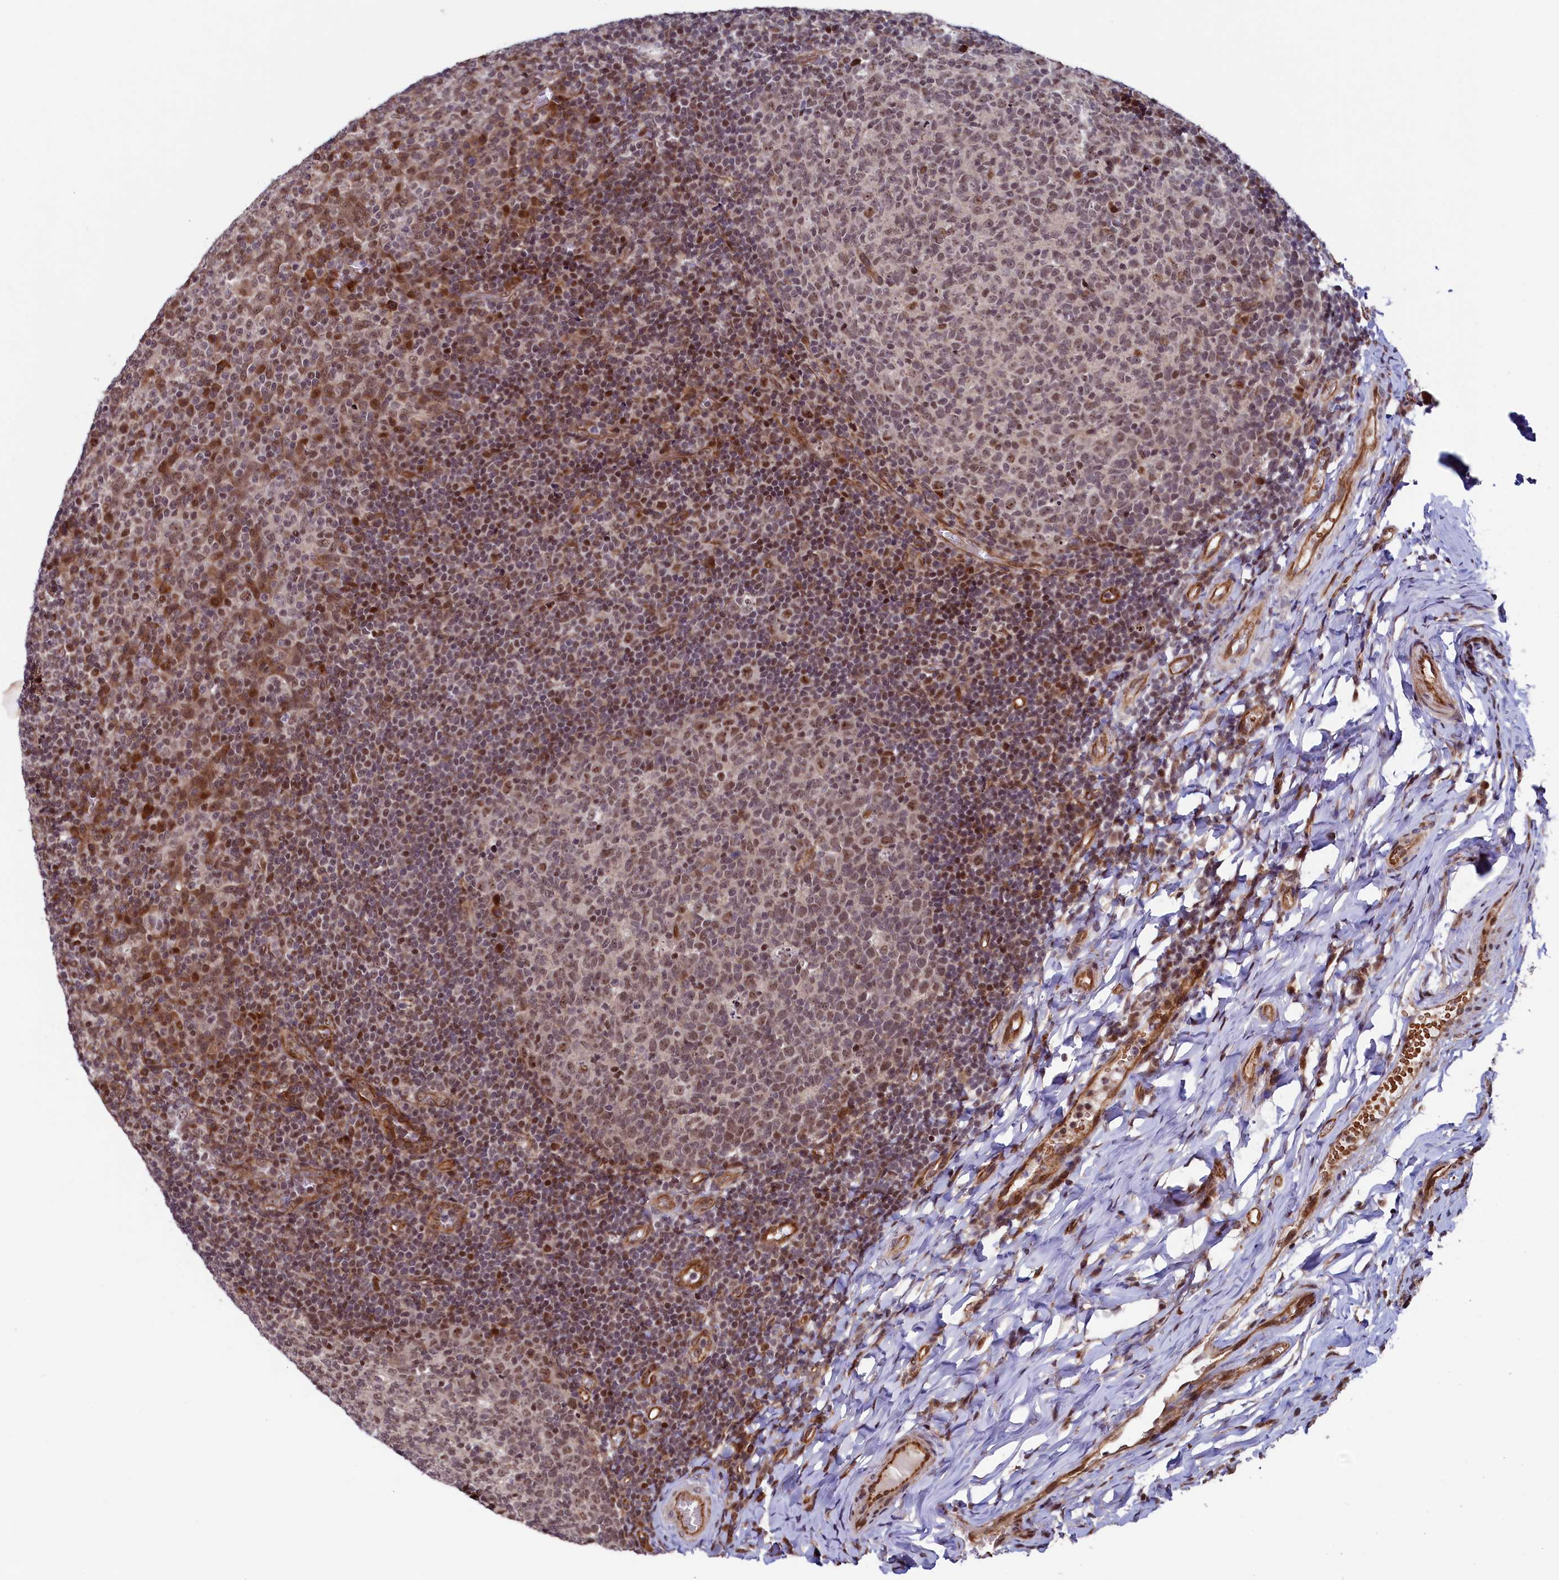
{"staining": {"intensity": "moderate", "quantity": "25%-75%", "location": "nuclear"}, "tissue": "tonsil", "cell_type": "Germinal center cells", "image_type": "normal", "snomed": [{"axis": "morphology", "description": "Normal tissue, NOS"}, {"axis": "topography", "description": "Tonsil"}], "caption": "The histopathology image reveals staining of normal tonsil, revealing moderate nuclear protein positivity (brown color) within germinal center cells.", "gene": "LEO1", "patient": {"sex": "female", "age": 19}}